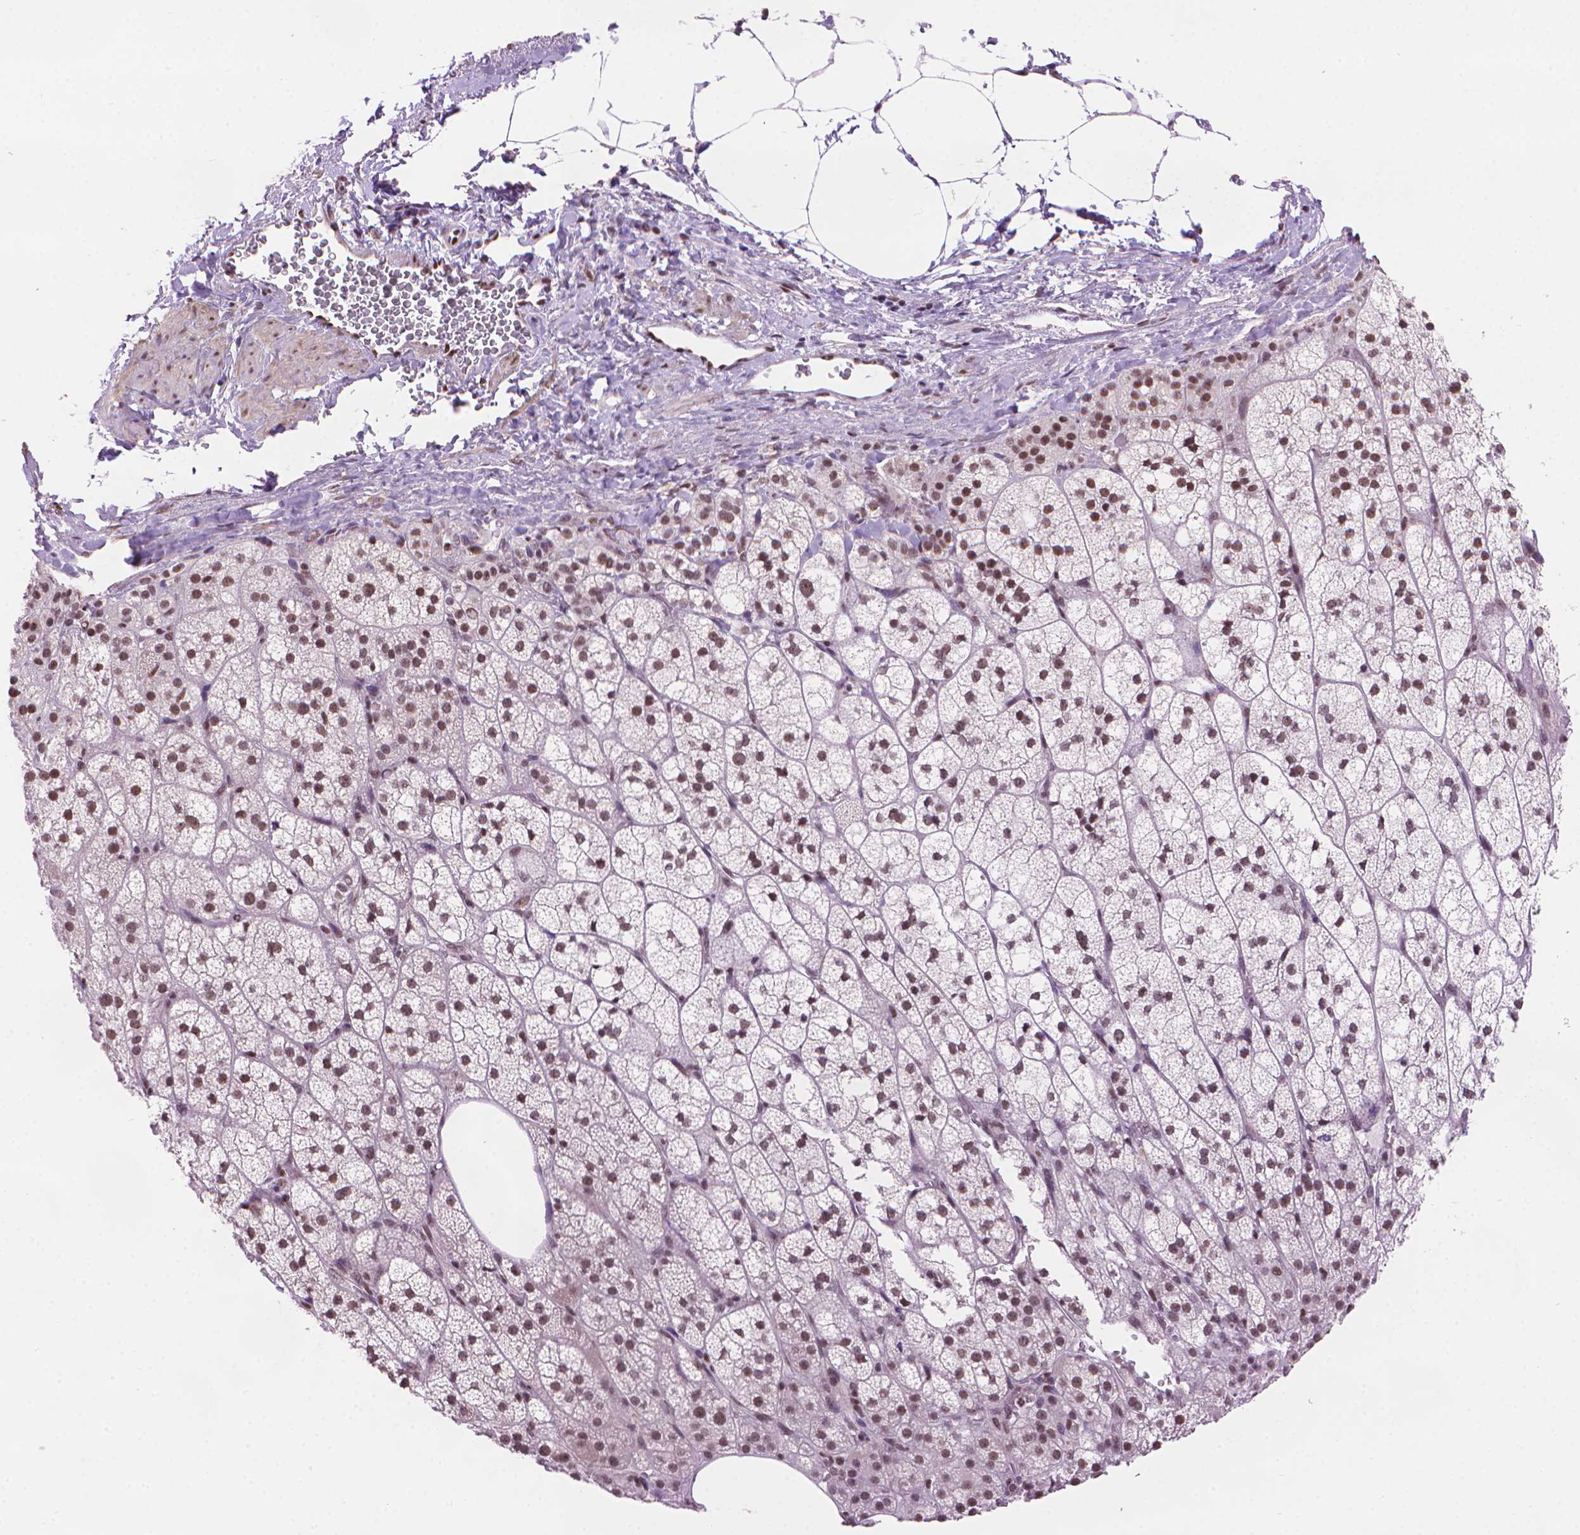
{"staining": {"intensity": "moderate", "quantity": ">75%", "location": "nuclear"}, "tissue": "adrenal gland", "cell_type": "Glandular cells", "image_type": "normal", "snomed": [{"axis": "morphology", "description": "Normal tissue, NOS"}, {"axis": "topography", "description": "Adrenal gland"}], "caption": "An IHC image of normal tissue is shown. Protein staining in brown highlights moderate nuclear positivity in adrenal gland within glandular cells.", "gene": "UBN1", "patient": {"sex": "female", "age": 60}}